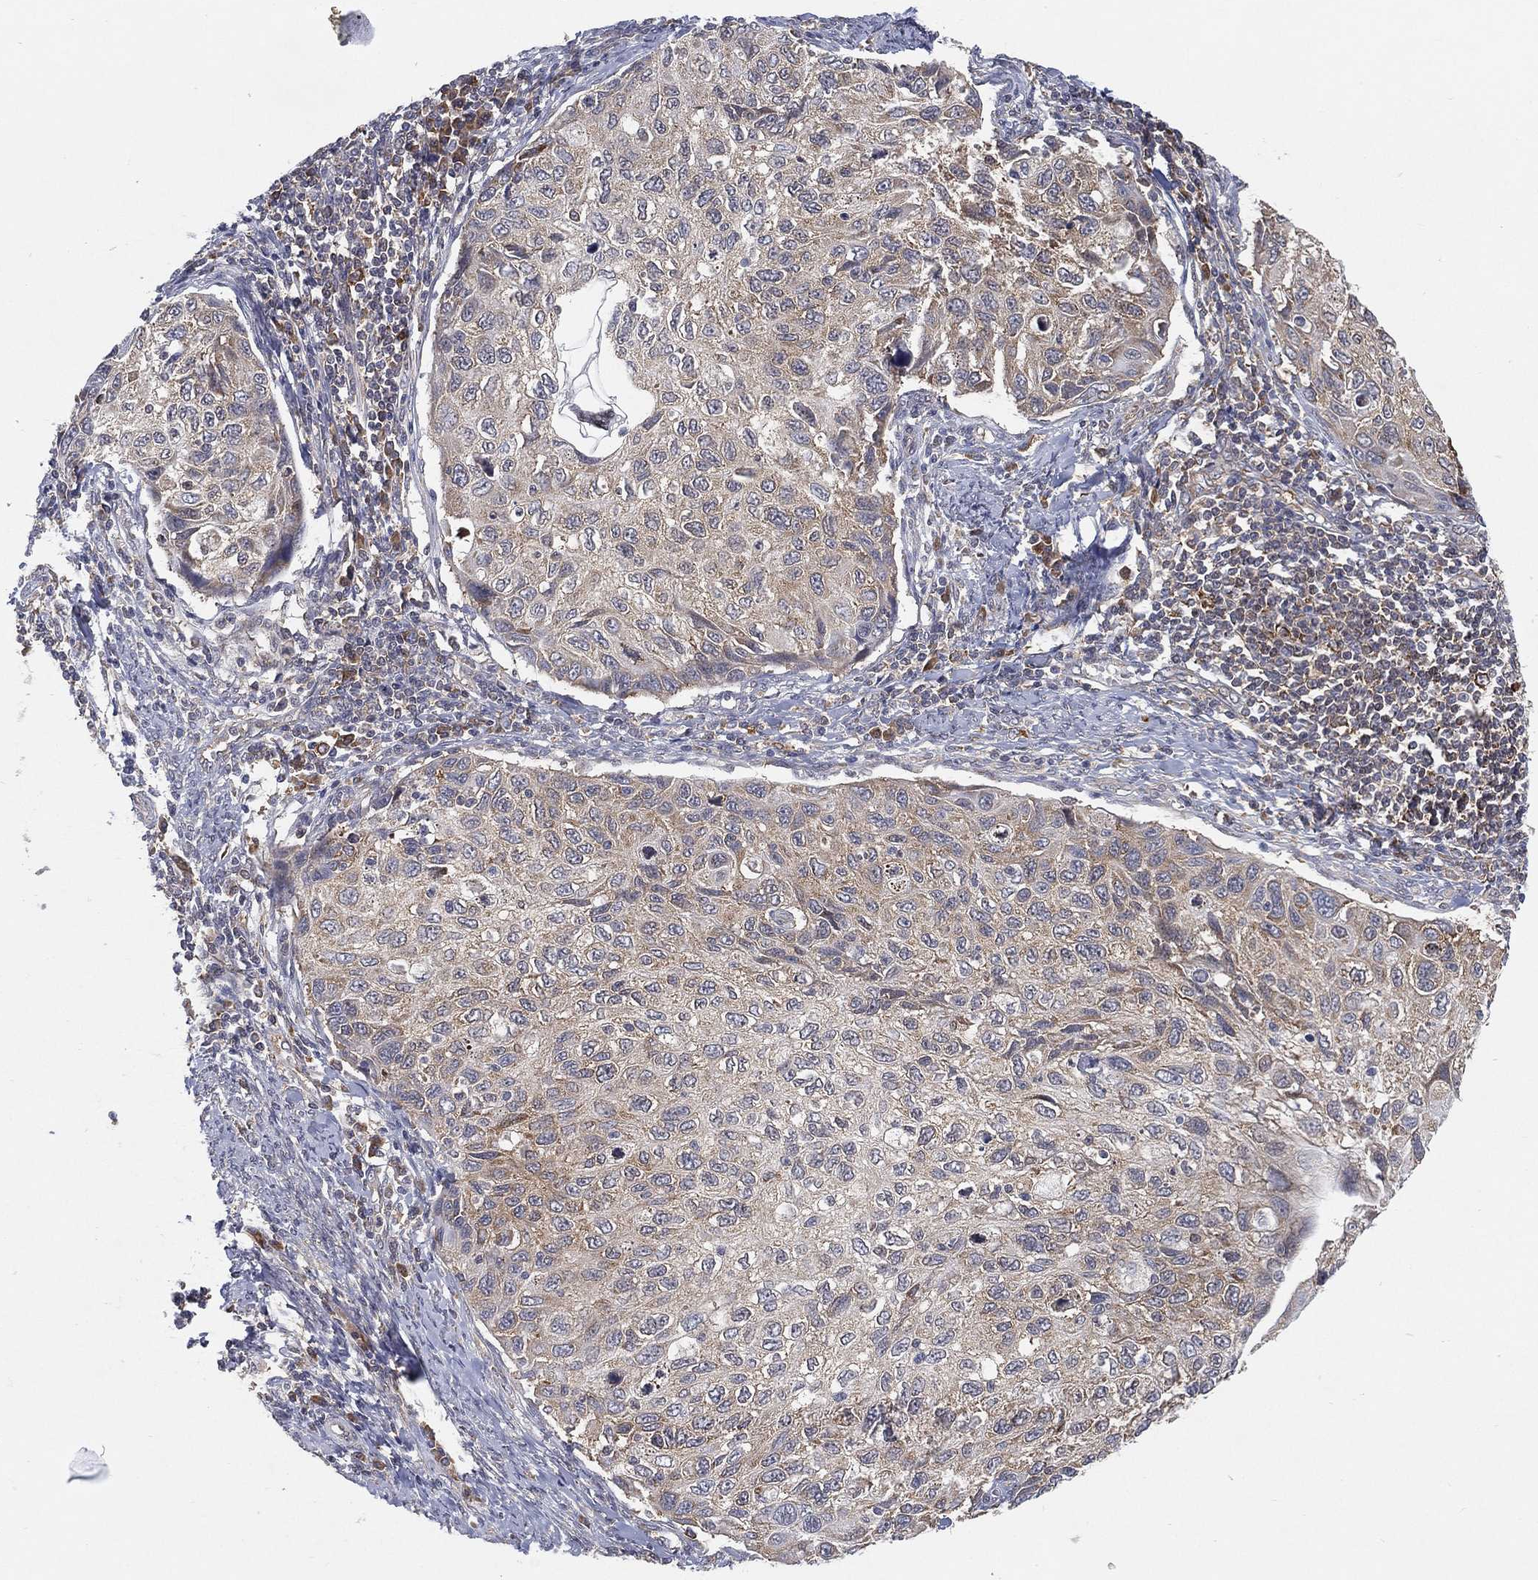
{"staining": {"intensity": "weak", "quantity": "<25%", "location": "cytoplasmic/membranous"}, "tissue": "cervical cancer", "cell_type": "Tumor cells", "image_type": "cancer", "snomed": [{"axis": "morphology", "description": "Squamous cell carcinoma, NOS"}, {"axis": "topography", "description": "Cervix"}], "caption": "IHC micrograph of neoplastic tissue: cervical squamous cell carcinoma stained with DAB (3,3'-diaminobenzidine) displays no significant protein positivity in tumor cells.", "gene": "TMTC4", "patient": {"sex": "female", "age": 70}}